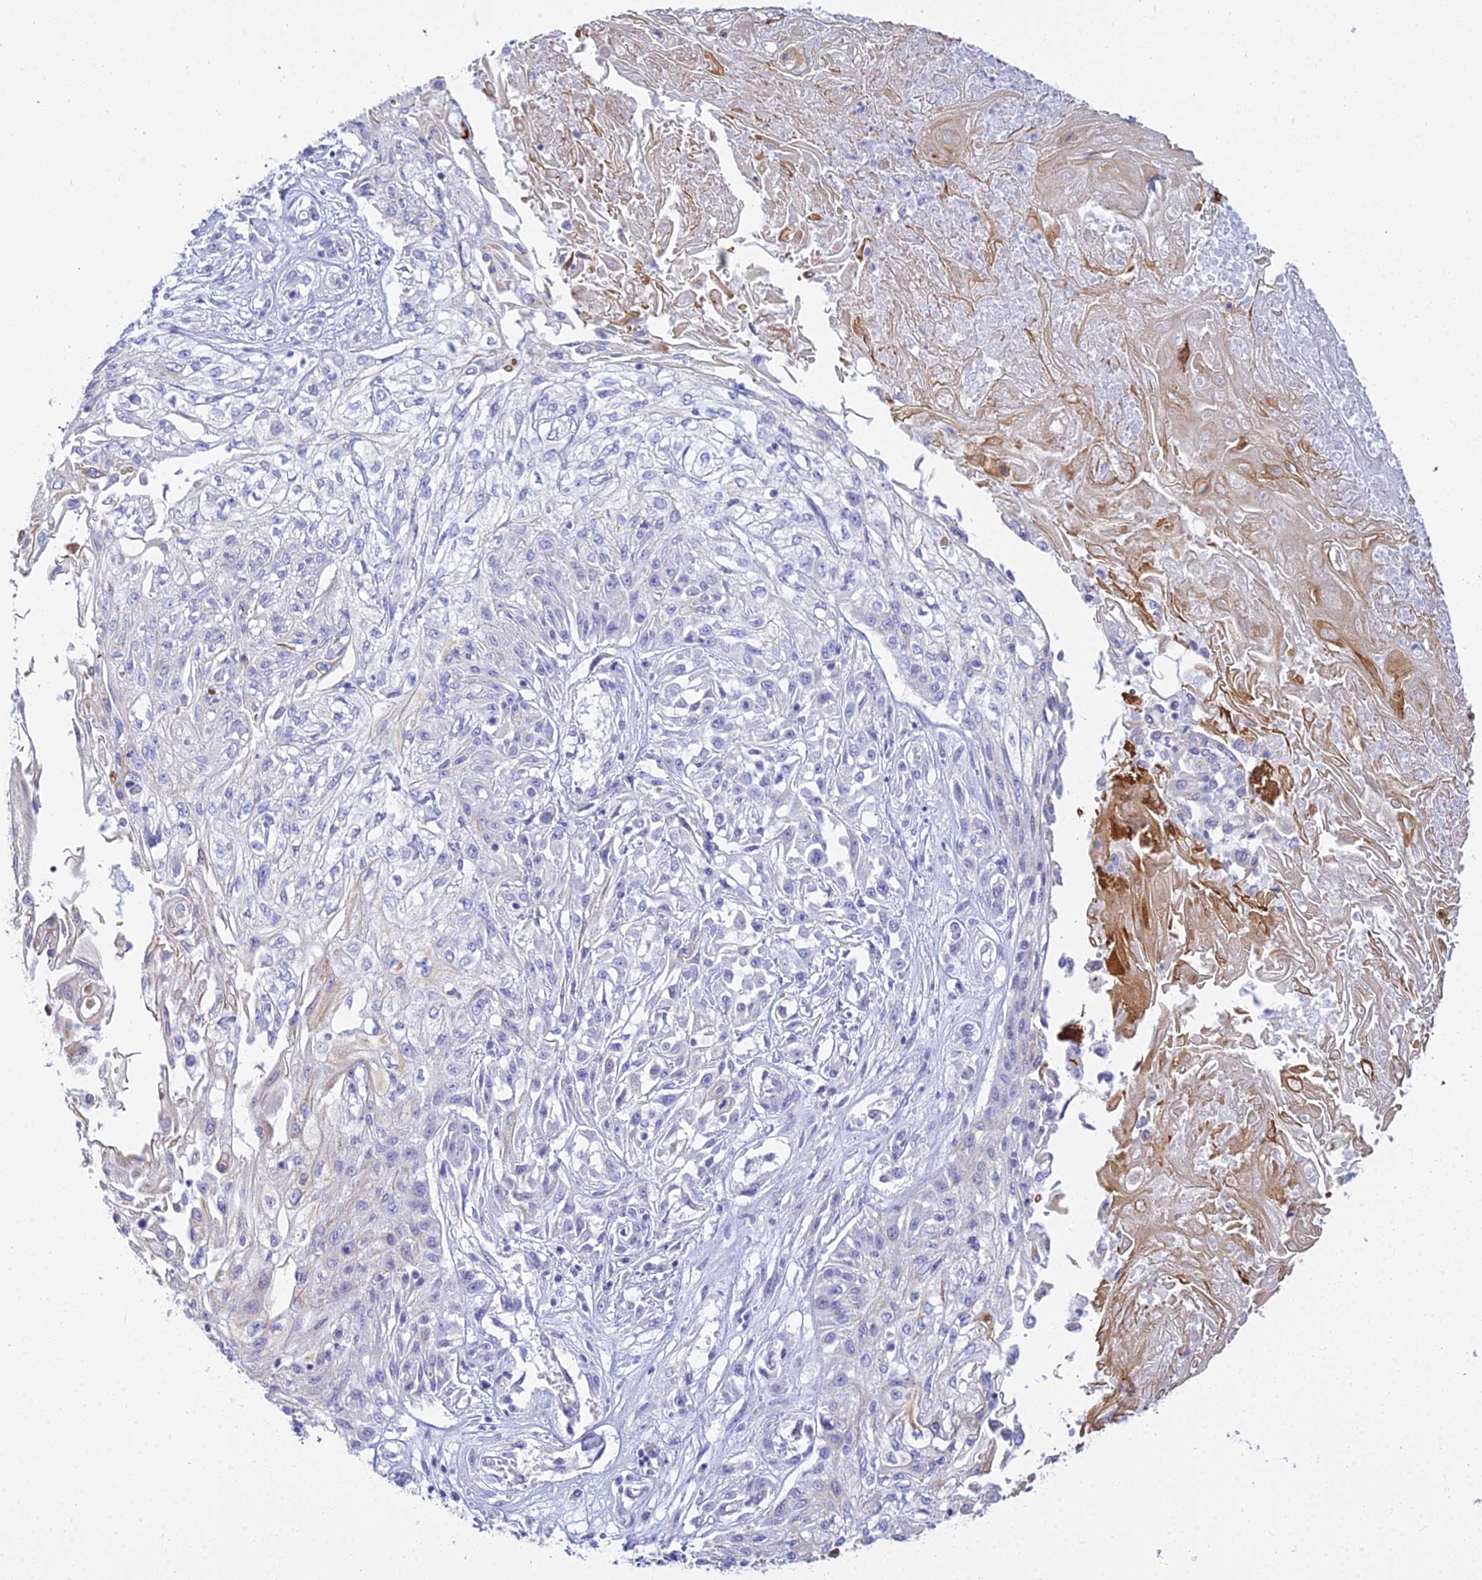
{"staining": {"intensity": "negative", "quantity": "none", "location": "none"}, "tissue": "skin cancer", "cell_type": "Tumor cells", "image_type": "cancer", "snomed": [{"axis": "morphology", "description": "Squamous cell carcinoma, NOS"}, {"axis": "morphology", "description": "Squamous cell carcinoma, metastatic, NOS"}, {"axis": "topography", "description": "Skin"}, {"axis": "topography", "description": "Lymph node"}], "caption": "A photomicrograph of human metastatic squamous cell carcinoma (skin) is negative for staining in tumor cells.", "gene": "SMIM24", "patient": {"sex": "male", "age": 75}}